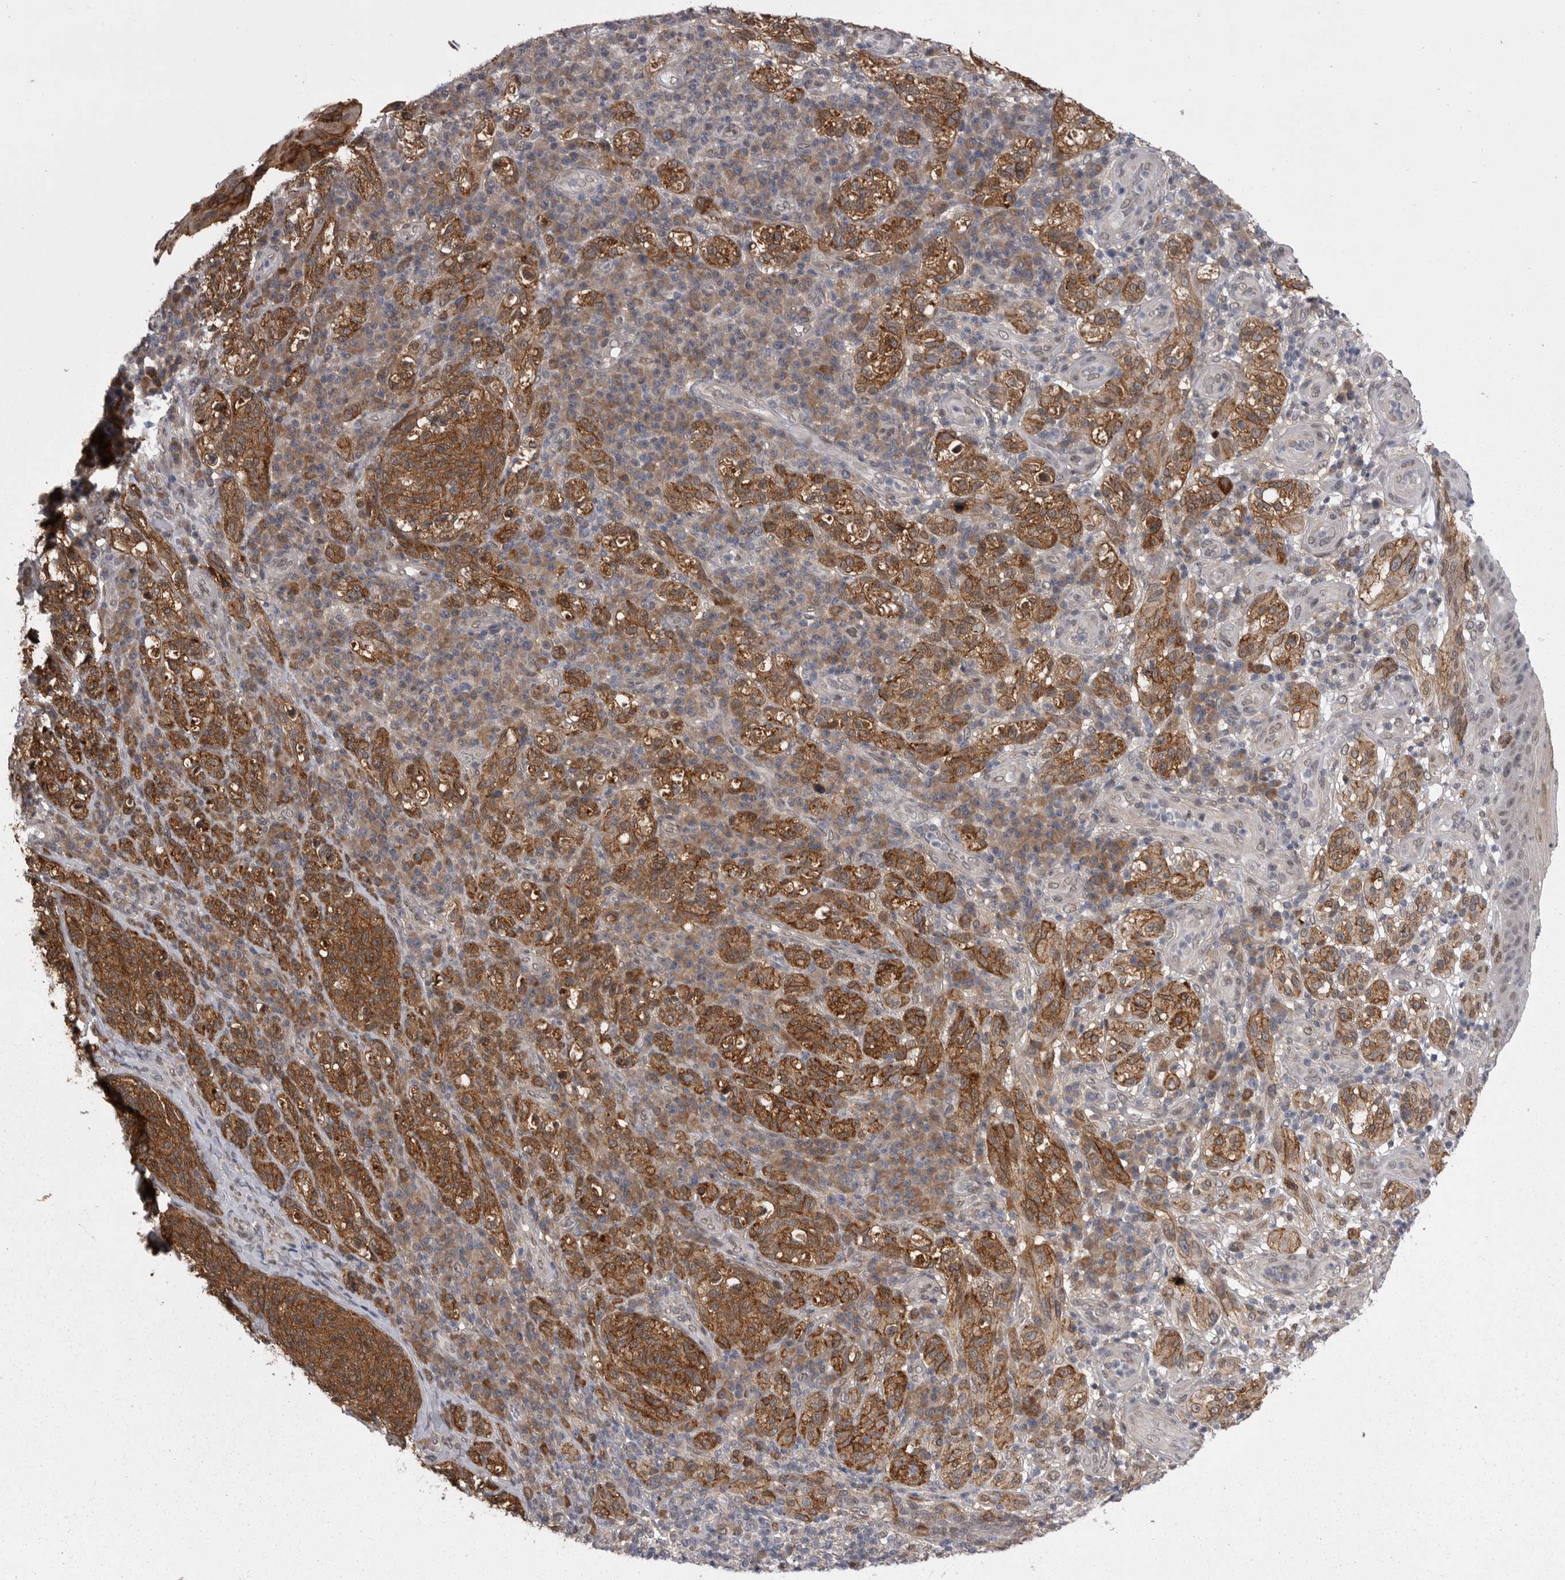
{"staining": {"intensity": "moderate", "quantity": ">75%", "location": "cytoplasmic/membranous"}, "tissue": "melanoma", "cell_type": "Tumor cells", "image_type": "cancer", "snomed": [{"axis": "morphology", "description": "Malignant melanoma, NOS"}, {"axis": "topography", "description": "Skin"}], "caption": "Immunohistochemistry image of neoplastic tissue: melanoma stained using IHC exhibits medium levels of moderate protein expression localized specifically in the cytoplasmic/membranous of tumor cells, appearing as a cytoplasmic/membranous brown color.", "gene": "ABL1", "patient": {"sex": "female", "age": 73}}